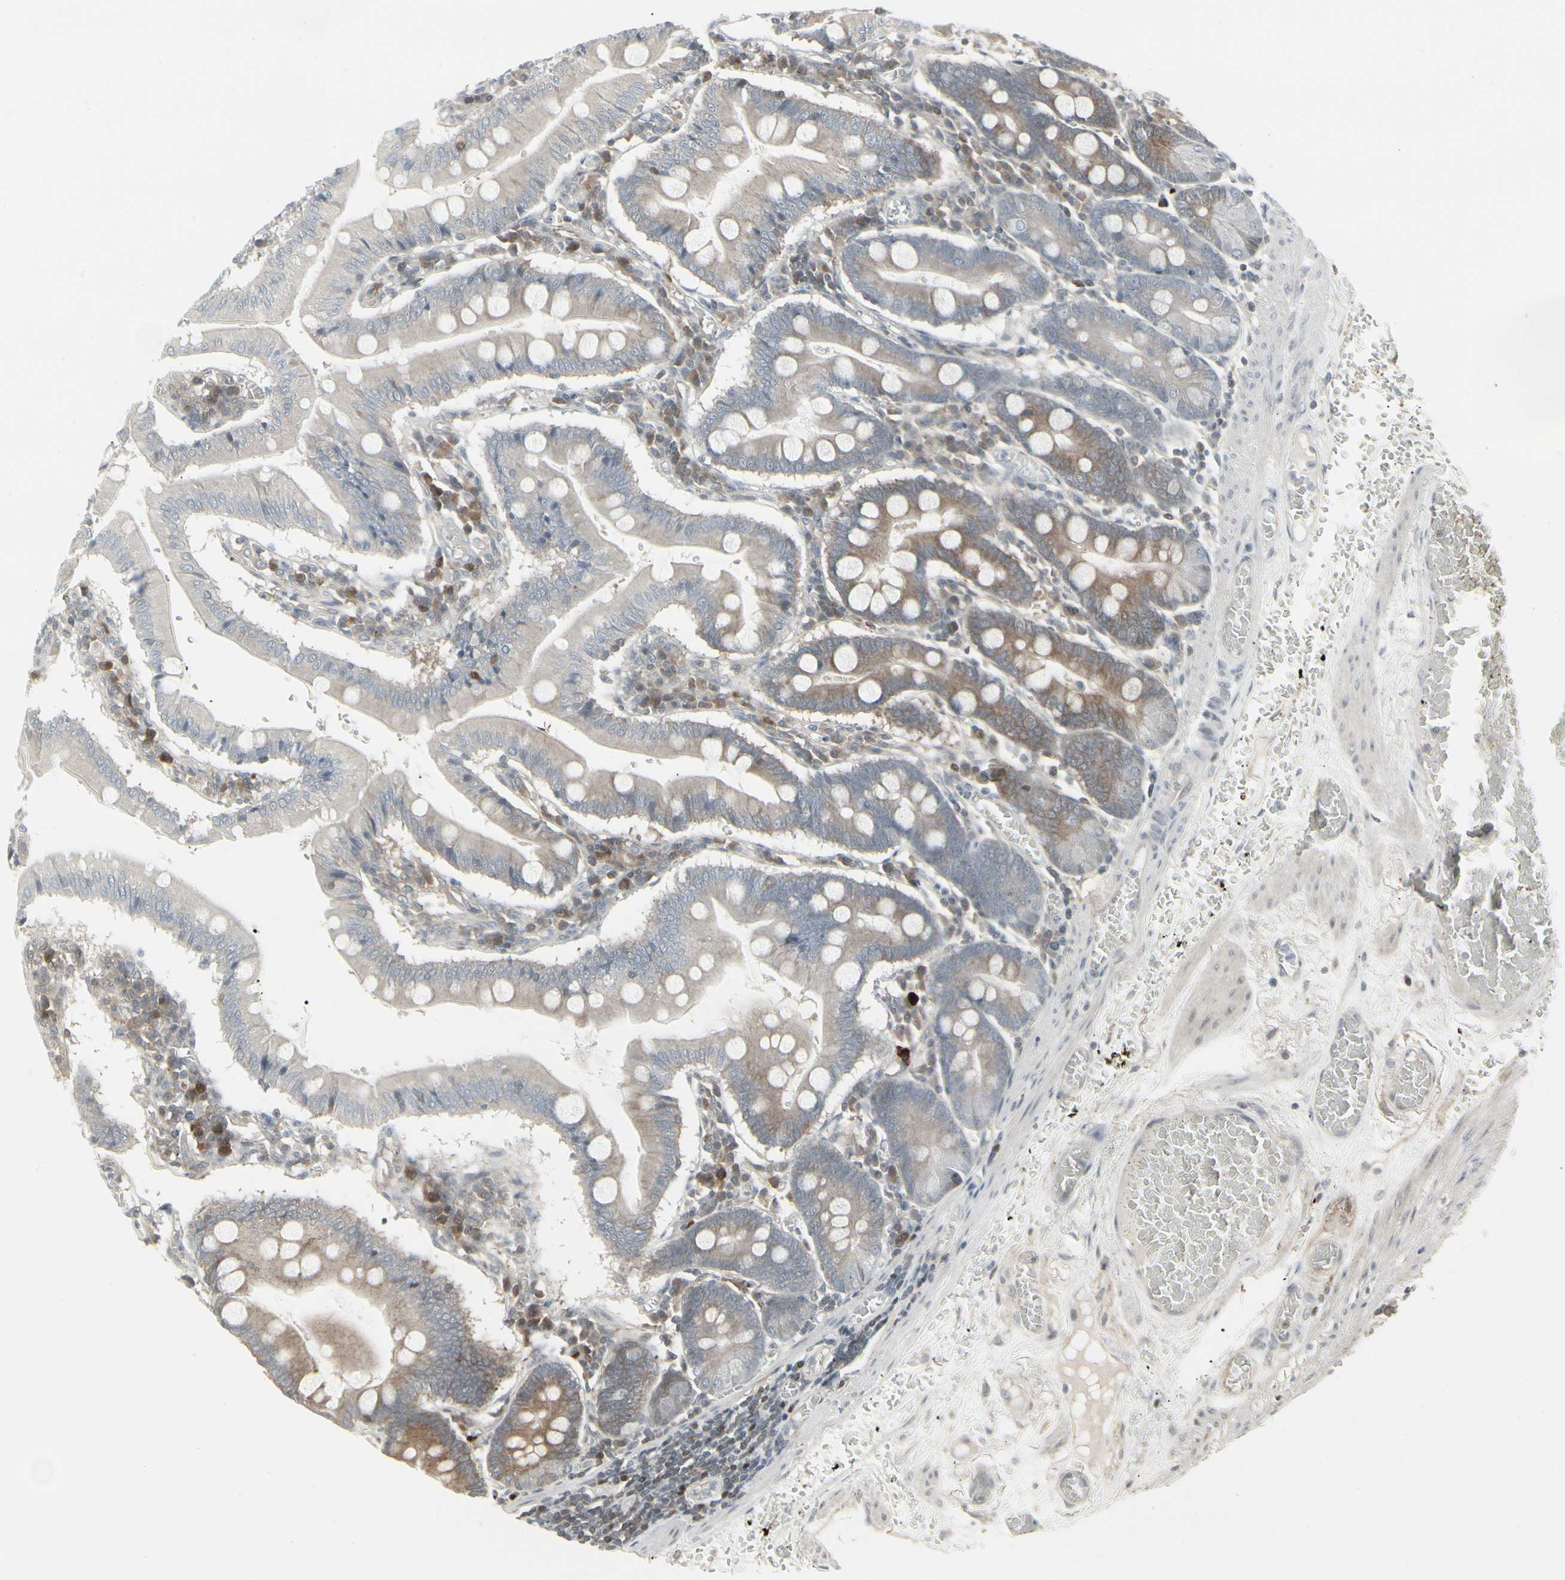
{"staining": {"intensity": "moderate", "quantity": "25%-75%", "location": "cytoplasmic/membranous"}, "tissue": "small intestine", "cell_type": "Glandular cells", "image_type": "normal", "snomed": [{"axis": "morphology", "description": "Normal tissue, NOS"}, {"axis": "topography", "description": "Small intestine"}], "caption": "Immunohistochemistry (IHC) histopathology image of benign small intestine stained for a protein (brown), which exhibits medium levels of moderate cytoplasmic/membranous positivity in about 25%-75% of glandular cells.", "gene": "IGFBP6", "patient": {"sex": "male", "age": 71}}